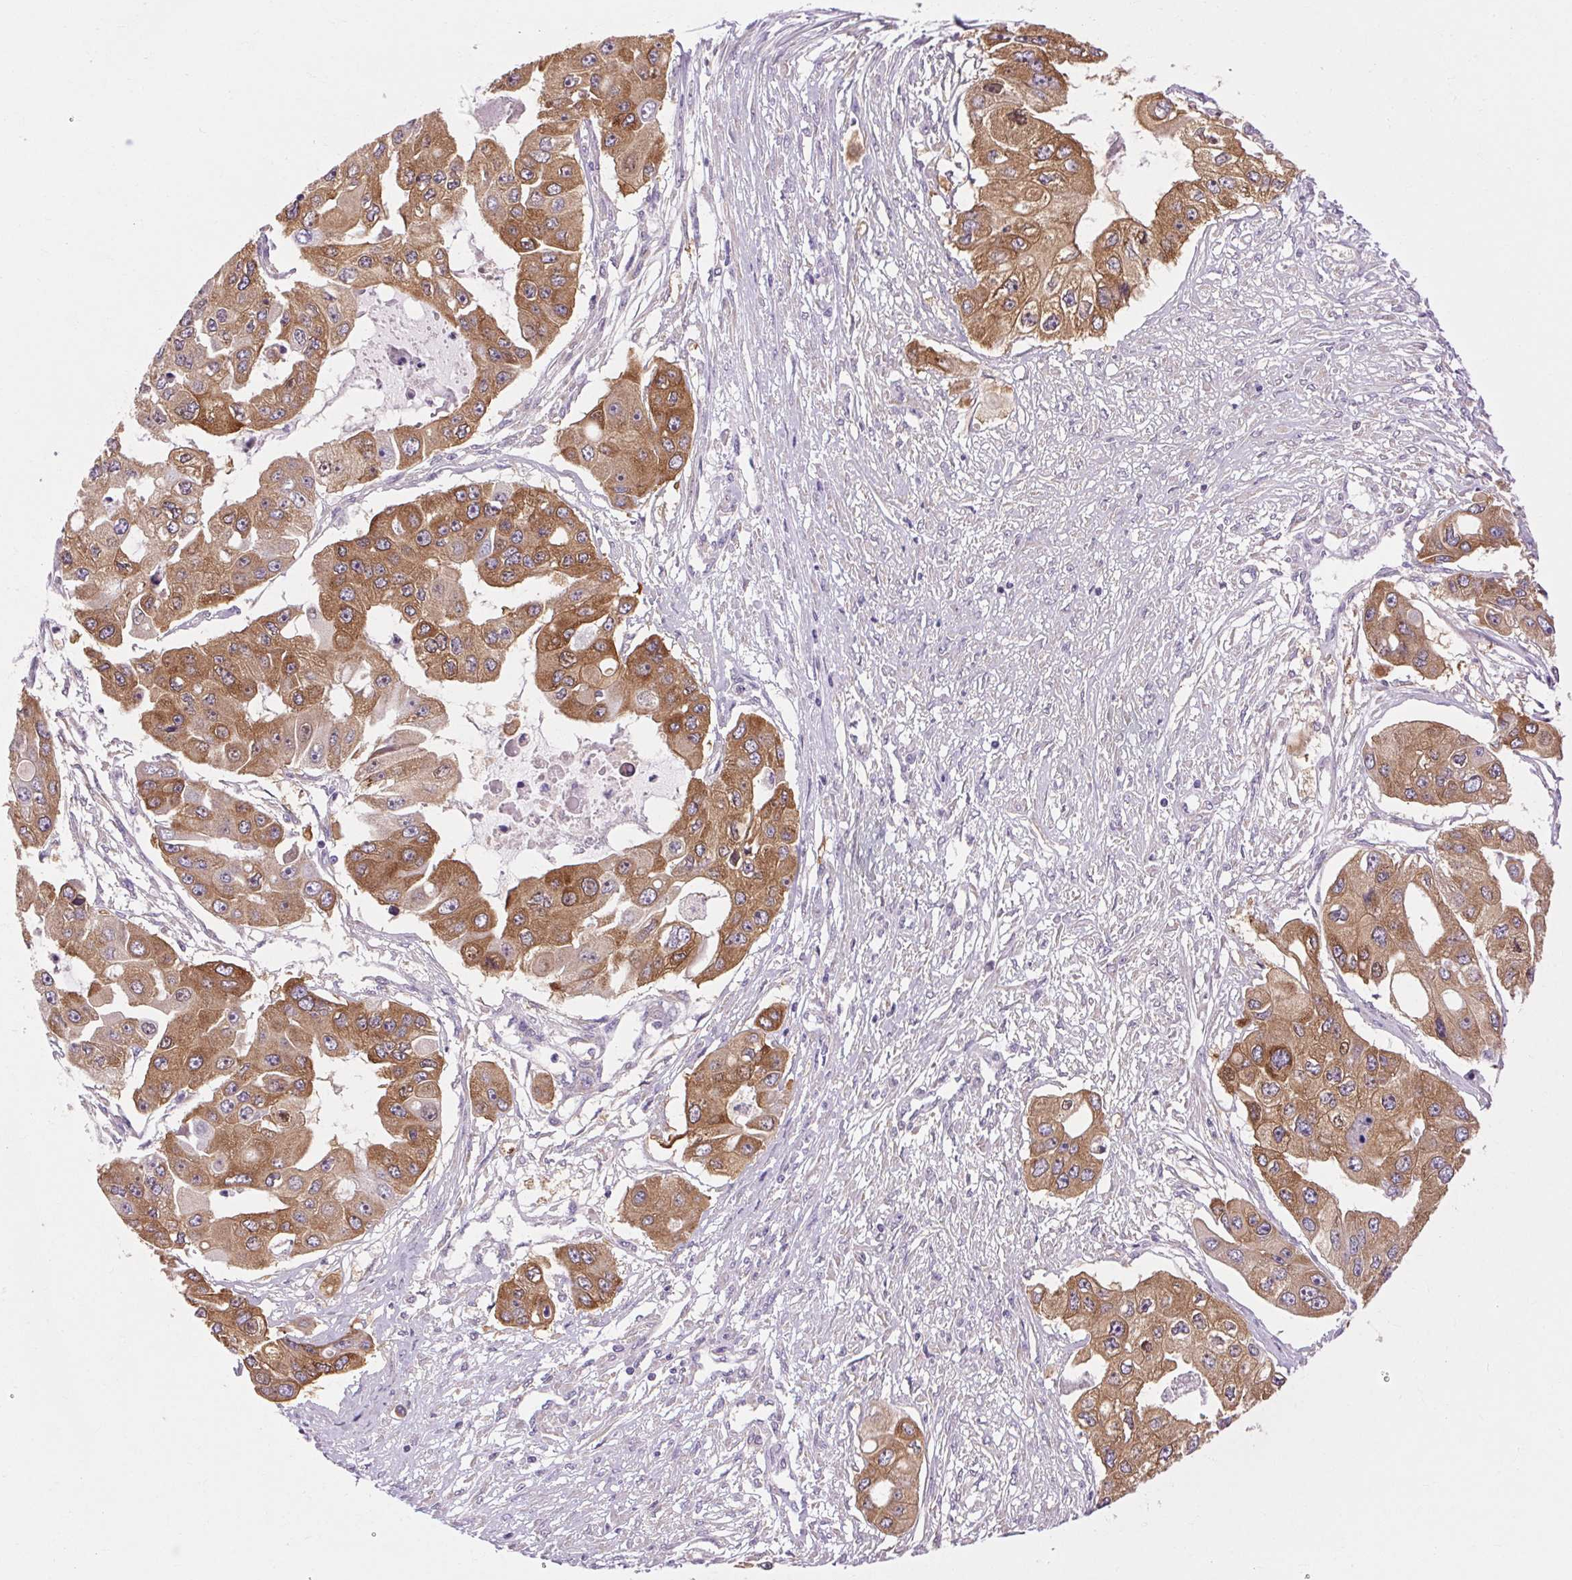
{"staining": {"intensity": "moderate", "quantity": ">75%", "location": "cytoplasmic/membranous"}, "tissue": "ovarian cancer", "cell_type": "Tumor cells", "image_type": "cancer", "snomed": [{"axis": "morphology", "description": "Cystadenocarcinoma, serous, NOS"}, {"axis": "topography", "description": "Ovary"}], "caption": "Protein expression analysis of human ovarian cancer (serous cystadenocarcinoma) reveals moderate cytoplasmic/membranous expression in about >75% of tumor cells. The staining was performed using DAB to visualize the protein expression in brown, while the nuclei were stained in blue with hematoxylin (Magnification: 20x).", "gene": "SOWAHC", "patient": {"sex": "female", "age": 56}}